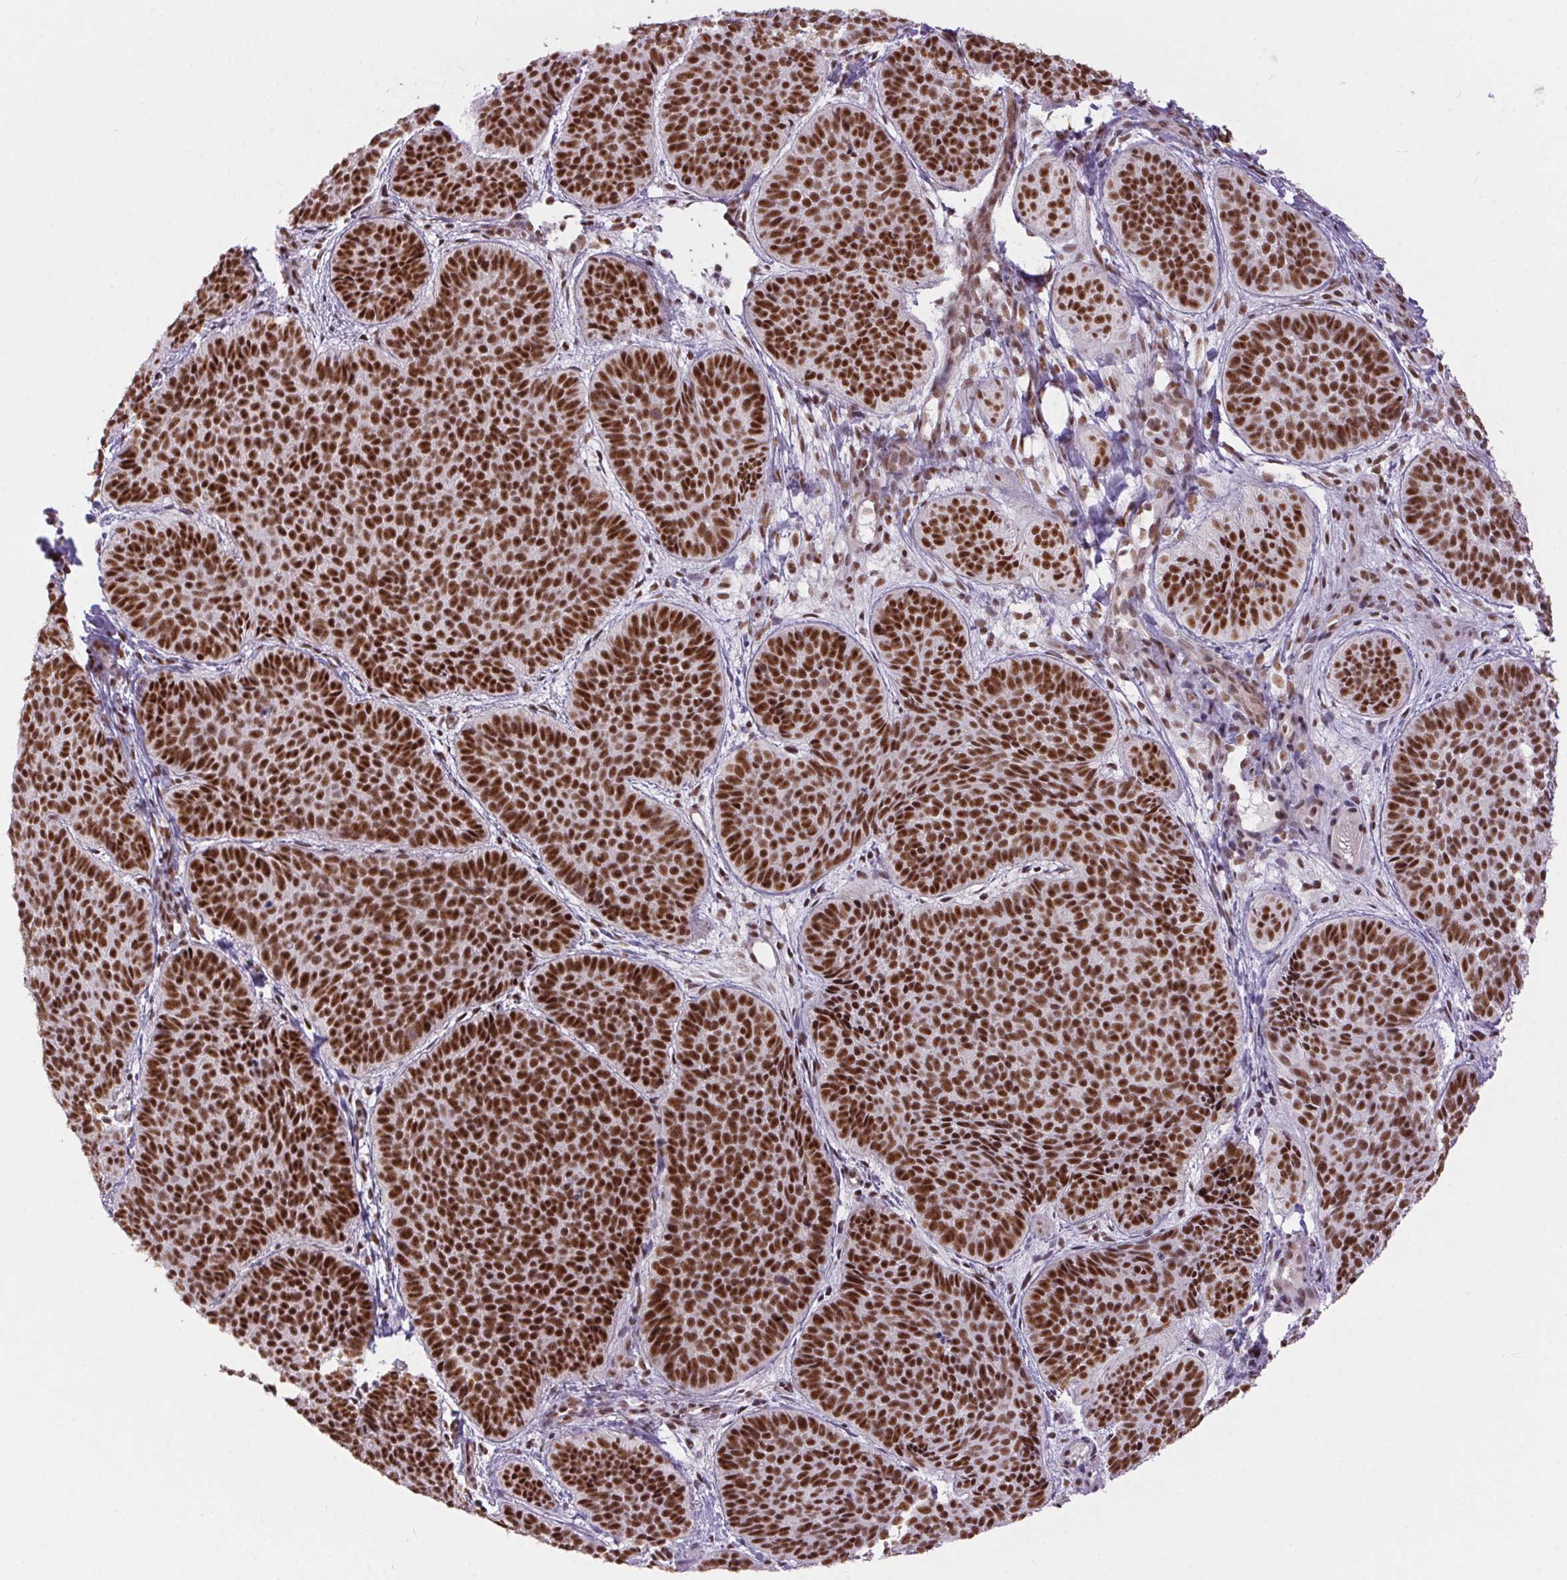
{"staining": {"intensity": "strong", "quantity": ">75%", "location": "nuclear"}, "tissue": "skin cancer", "cell_type": "Tumor cells", "image_type": "cancer", "snomed": [{"axis": "morphology", "description": "Basal cell carcinoma"}, {"axis": "topography", "description": "Skin"}], "caption": "High-power microscopy captured an immunohistochemistry (IHC) histopathology image of skin cancer, revealing strong nuclear positivity in approximately >75% of tumor cells.", "gene": "DDX17", "patient": {"sex": "male", "age": 57}}